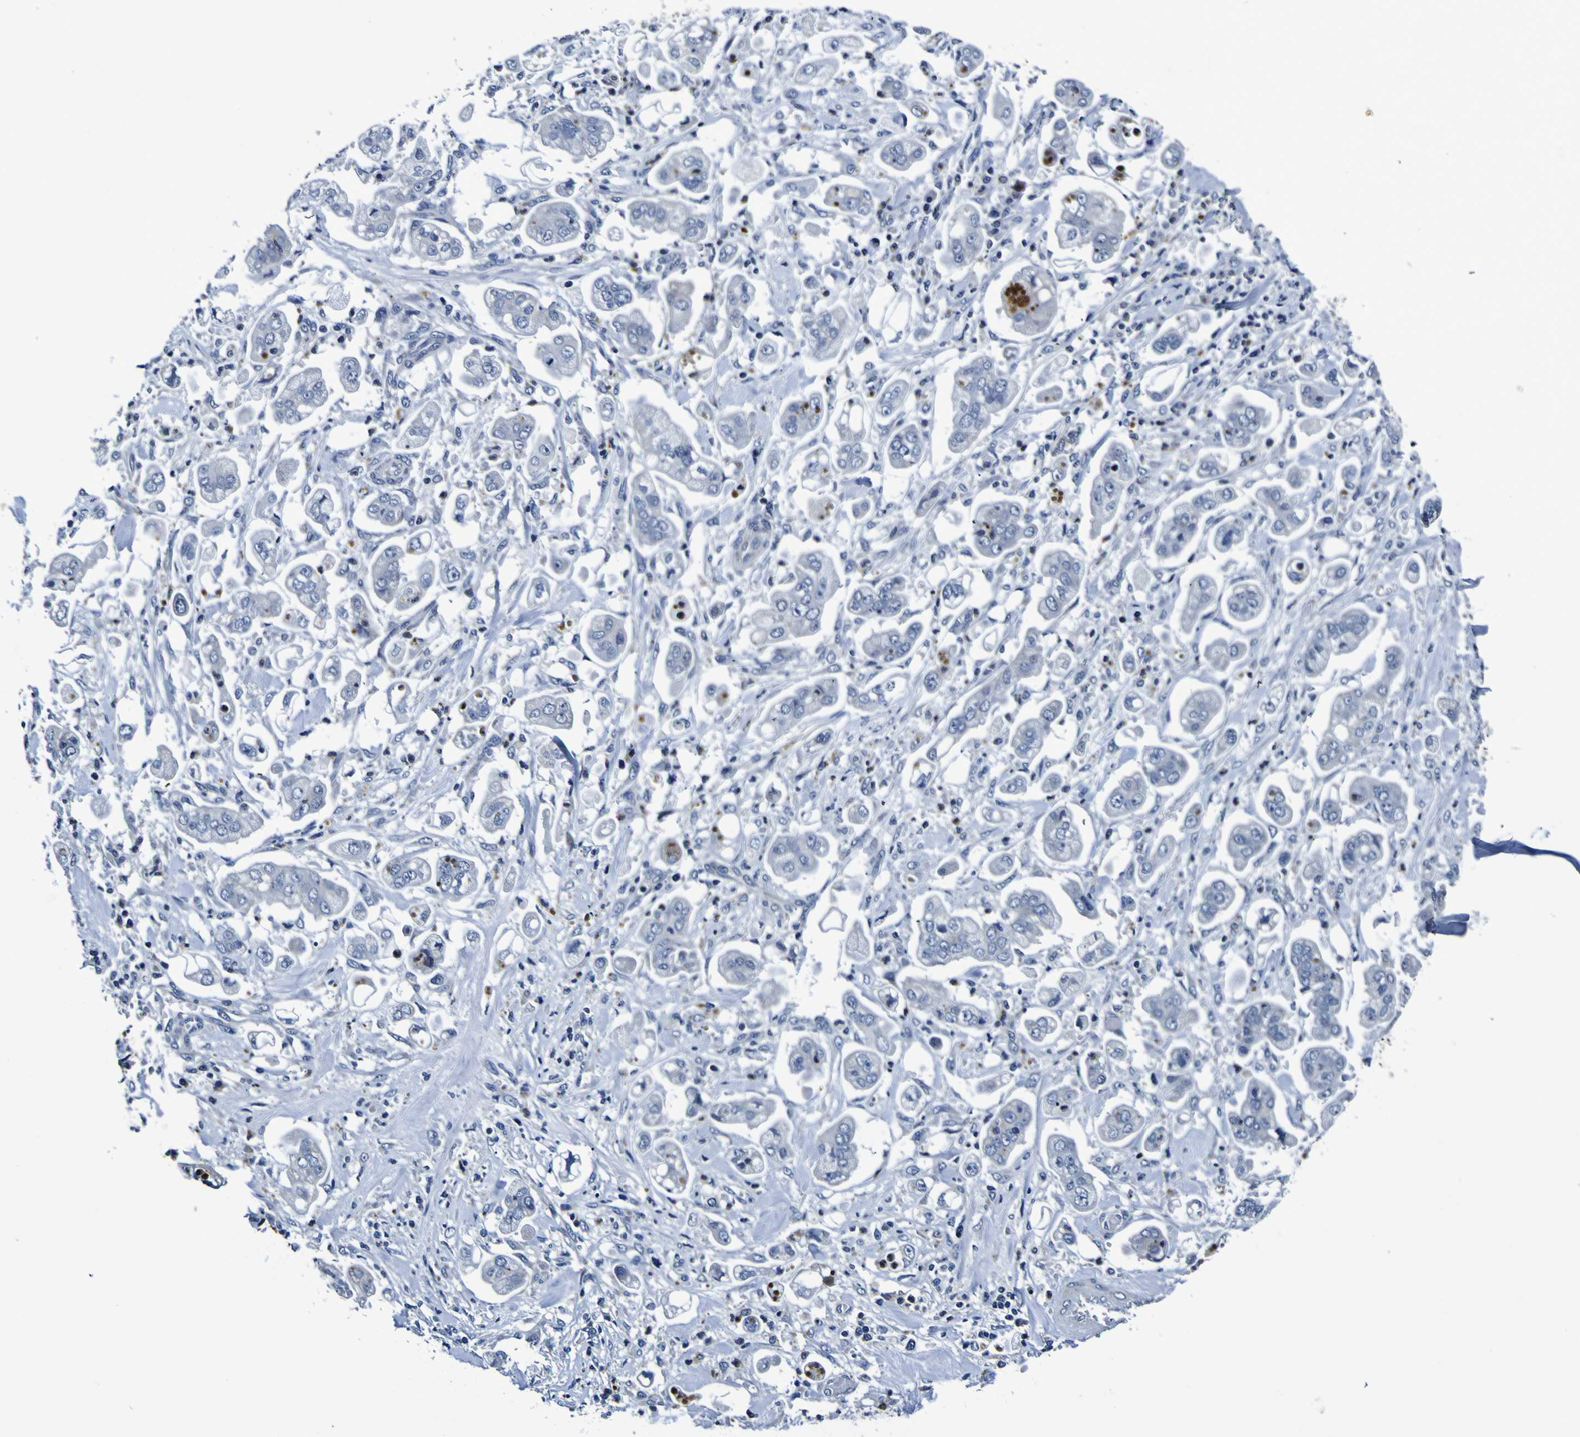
{"staining": {"intensity": "negative", "quantity": "none", "location": "none"}, "tissue": "stomach cancer", "cell_type": "Tumor cells", "image_type": "cancer", "snomed": [{"axis": "morphology", "description": "Adenocarcinoma, NOS"}, {"axis": "topography", "description": "Stomach"}], "caption": "Protein analysis of stomach cancer reveals no significant expression in tumor cells.", "gene": "PANK4", "patient": {"sex": "male", "age": 62}}